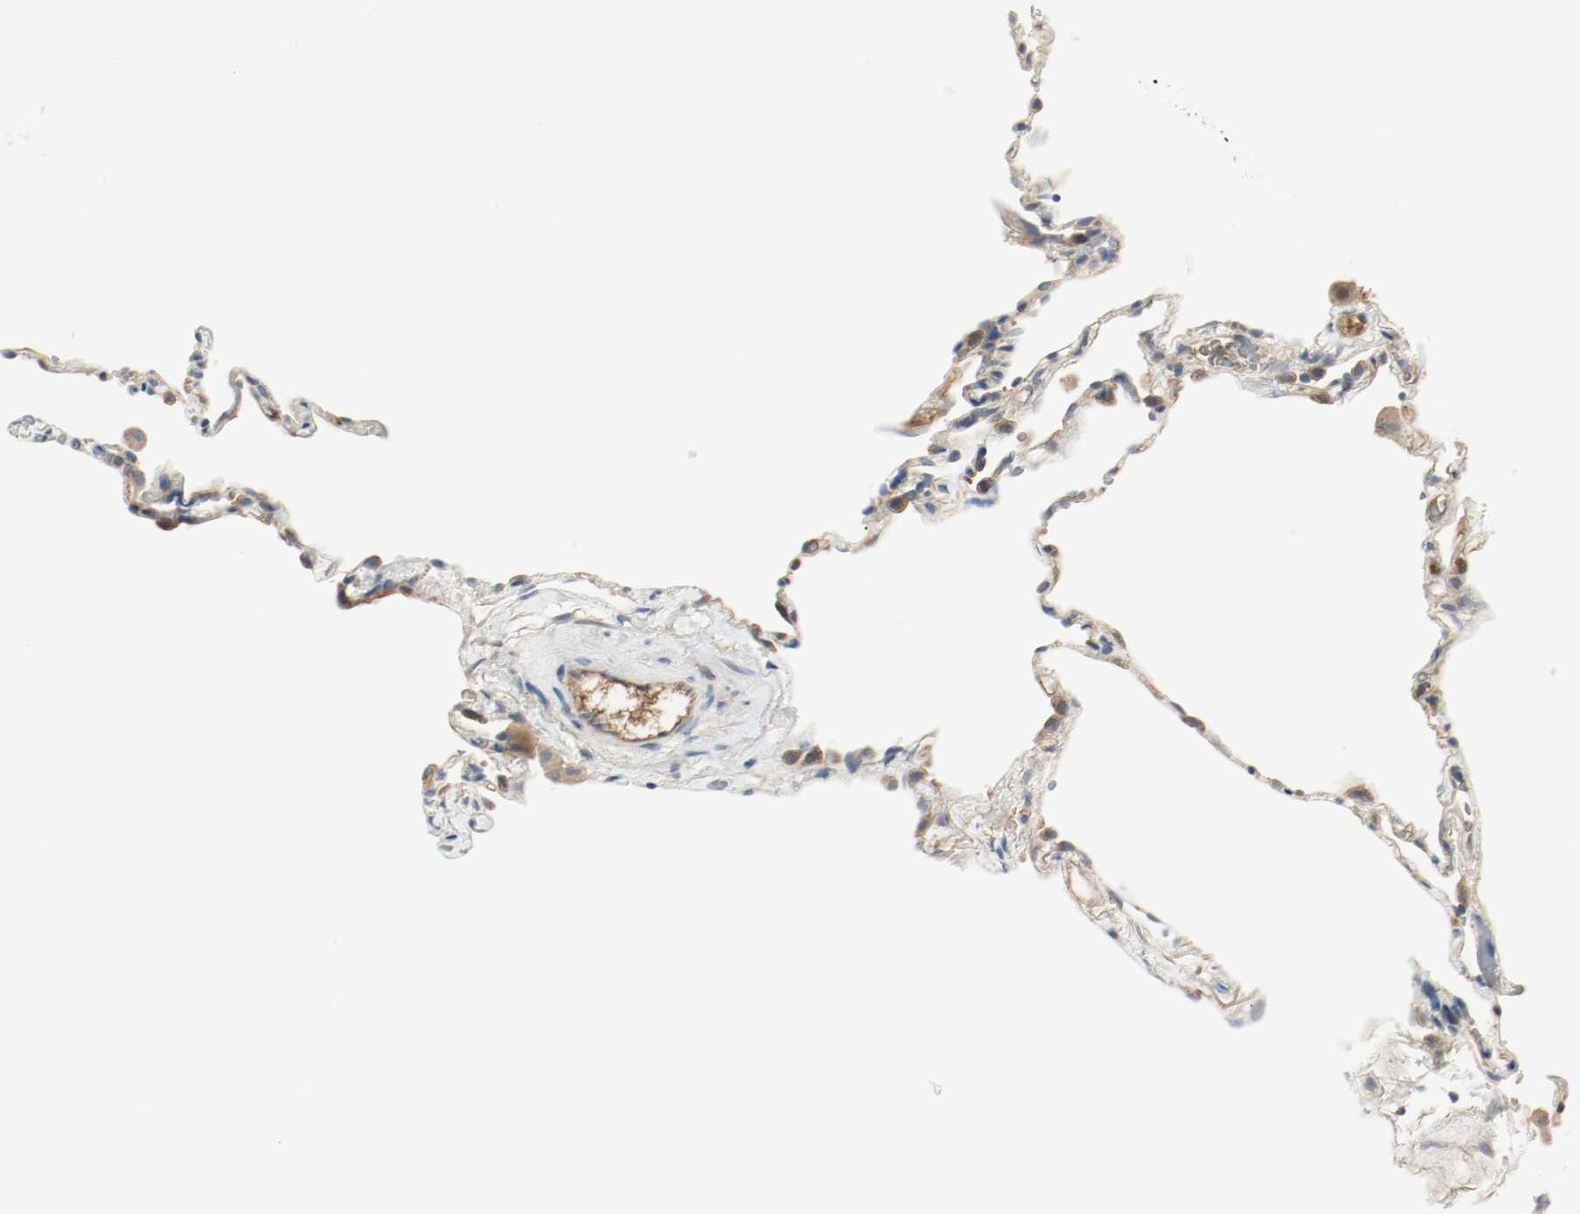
{"staining": {"intensity": "negative", "quantity": "none", "location": "none"}, "tissue": "lung", "cell_type": "Alveolar cells", "image_type": "normal", "snomed": [{"axis": "morphology", "description": "Normal tissue, NOS"}, {"axis": "topography", "description": "Lung"}], "caption": "Photomicrograph shows no protein positivity in alveolar cells of normal lung. (Brightfield microscopy of DAB immunohistochemistry at high magnification).", "gene": "MELTF", "patient": {"sex": "male", "age": 59}}